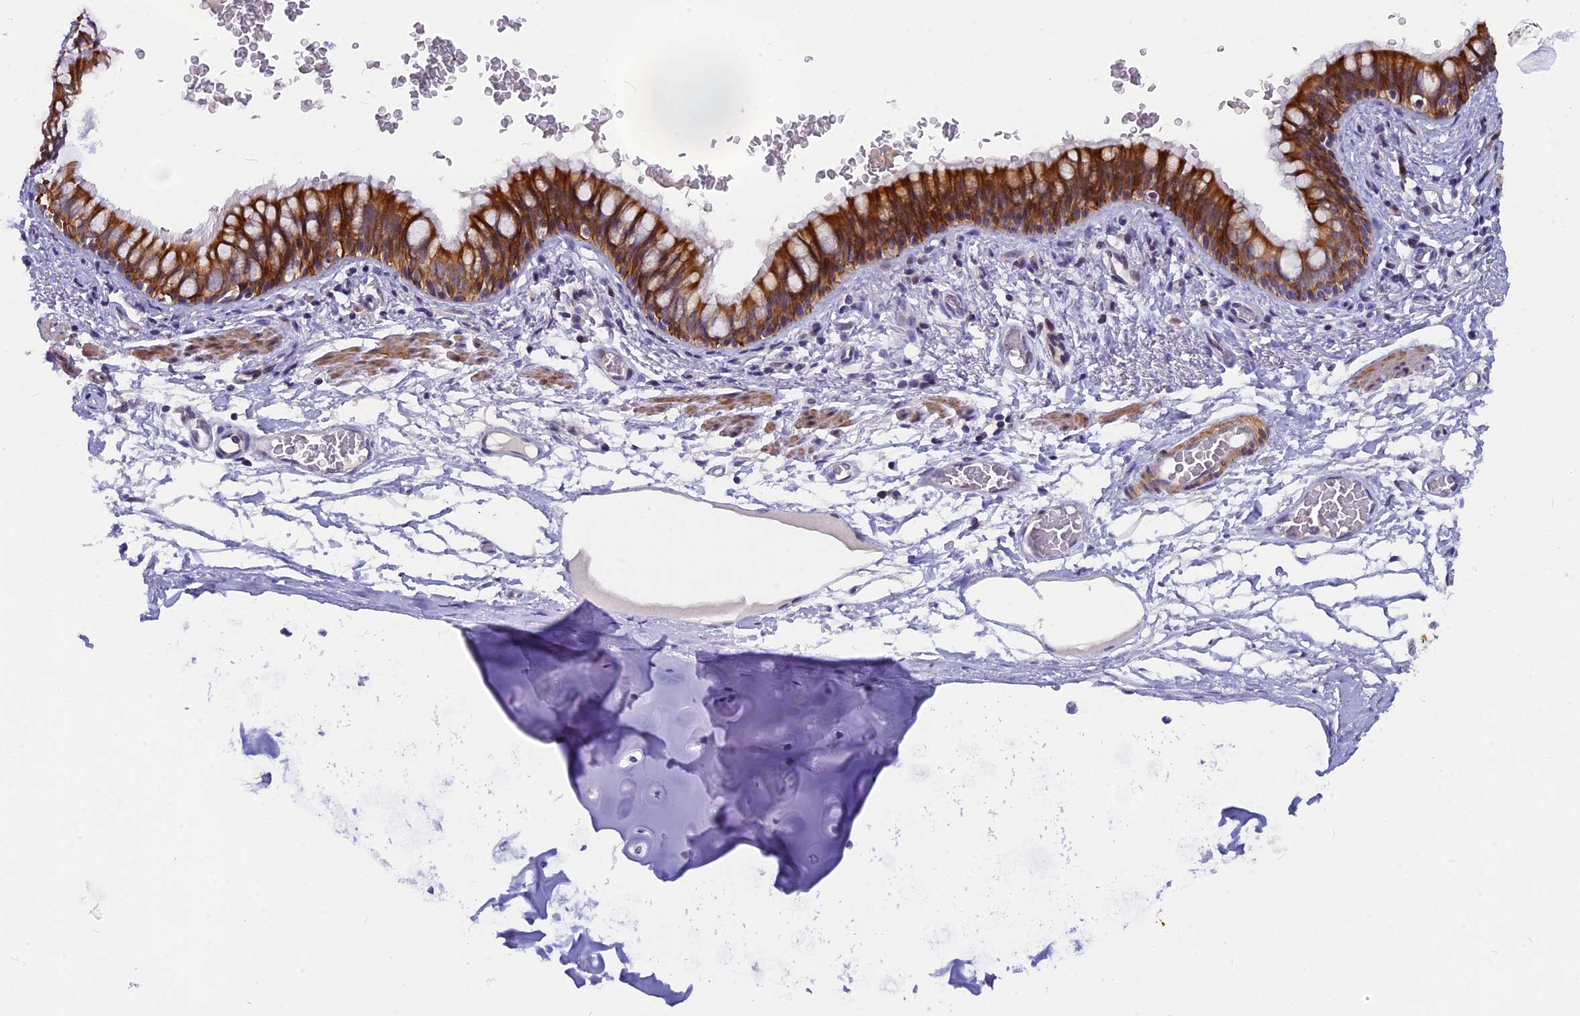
{"staining": {"intensity": "strong", "quantity": ">75%", "location": "cytoplasmic/membranous"}, "tissue": "bronchus", "cell_type": "Respiratory epithelial cells", "image_type": "normal", "snomed": [{"axis": "morphology", "description": "Normal tissue, NOS"}, {"axis": "topography", "description": "Cartilage tissue"}, {"axis": "topography", "description": "Bronchus"}], "caption": "Human bronchus stained with a brown dye reveals strong cytoplasmic/membranous positive positivity in approximately >75% of respiratory epithelial cells.", "gene": "ANKRD34B", "patient": {"sex": "female", "age": 36}}